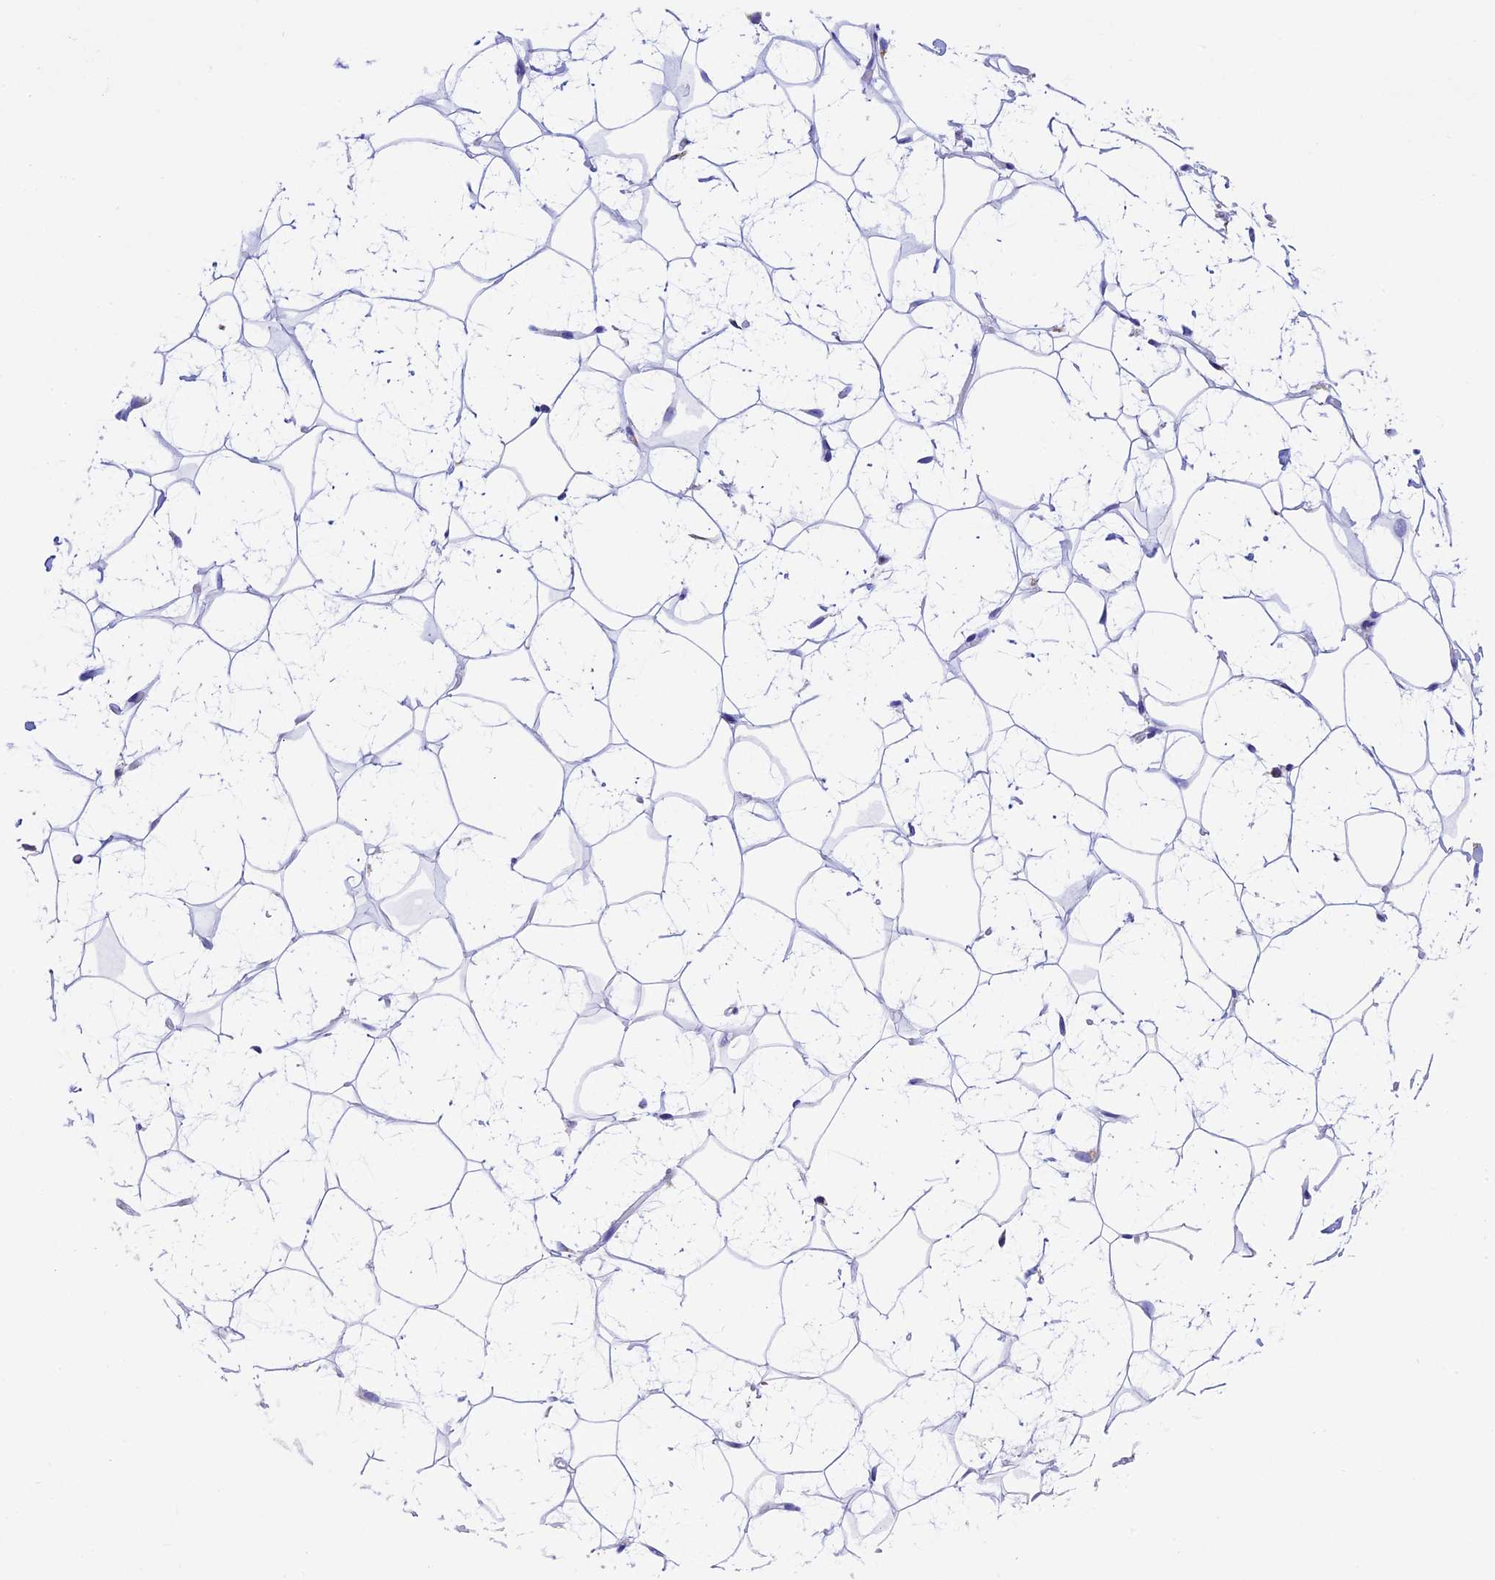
{"staining": {"intensity": "negative", "quantity": "none", "location": "none"}, "tissue": "adipose tissue", "cell_type": "Adipocytes", "image_type": "normal", "snomed": [{"axis": "morphology", "description": "Normal tissue, NOS"}, {"axis": "topography", "description": "Breast"}], "caption": "There is no significant positivity in adipocytes of adipose tissue. Nuclei are stained in blue.", "gene": "SLC8B1", "patient": {"sex": "female", "age": 26}}